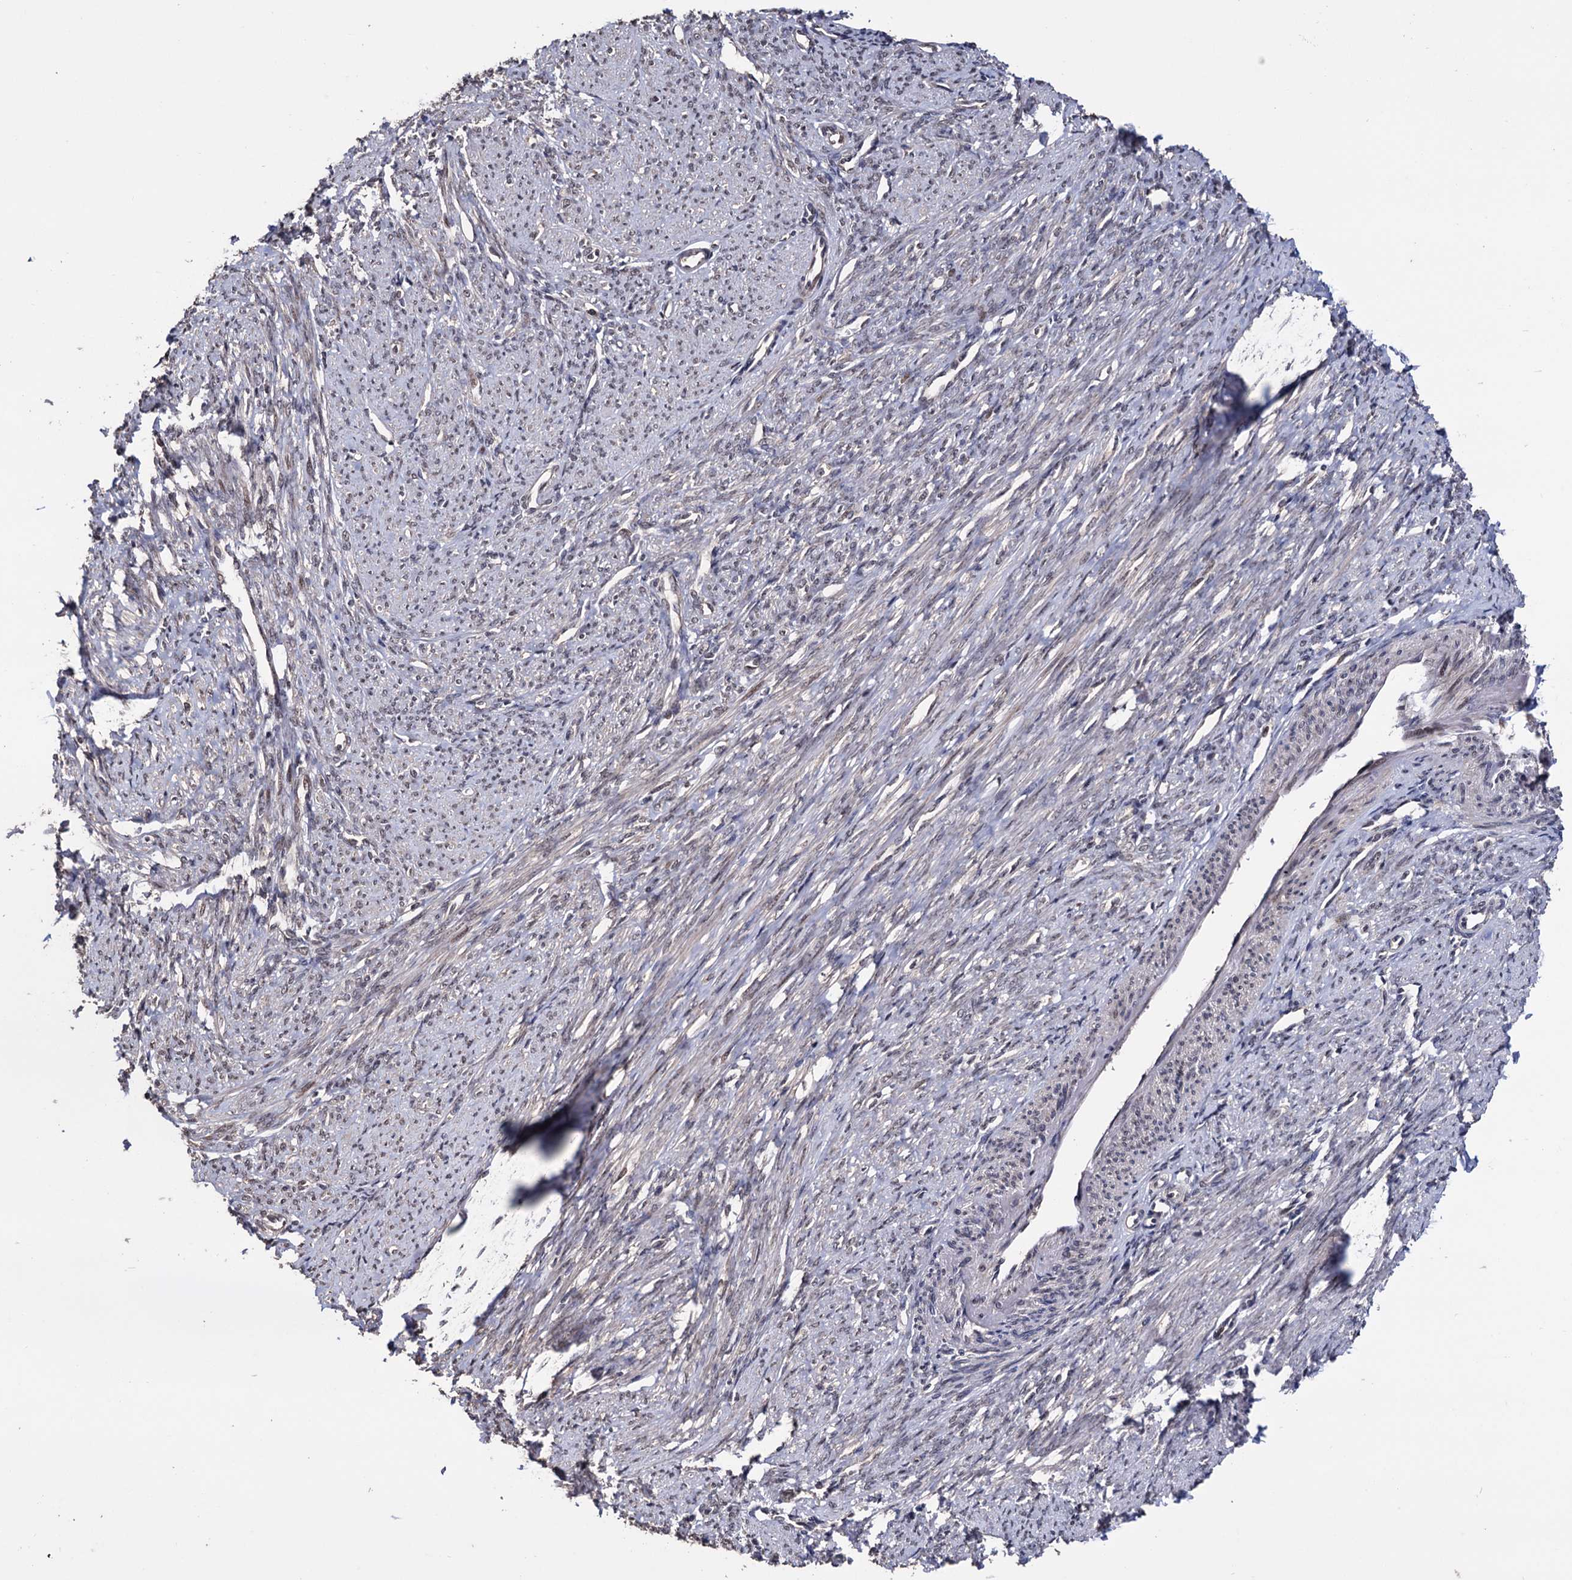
{"staining": {"intensity": "moderate", "quantity": "25%-75%", "location": "cytoplasmic/membranous,nuclear"}, "tissue": "smooth muscle", "cell_type": "Smooth muscle cells", "image_type": "normal", "snomed": [{"axis": "morphology", "description": "Normal tissue, NOS"}, {"axis": "topography", "description": "Smooth muscle"}, {"axis": "topography", "description": "Uterus"}], "caption": "Normal smooth muscle exhibits moderate cytoplasmic/membranous,nuclear positivity in approximately 25%-75% of smooth muscle cells, visualized by immunohistochemistry. (DAB = brown stain, brightfield microscopy at high magnification).", "gene": "KLF5", "patient": {"sex": "female", "age": 59}}